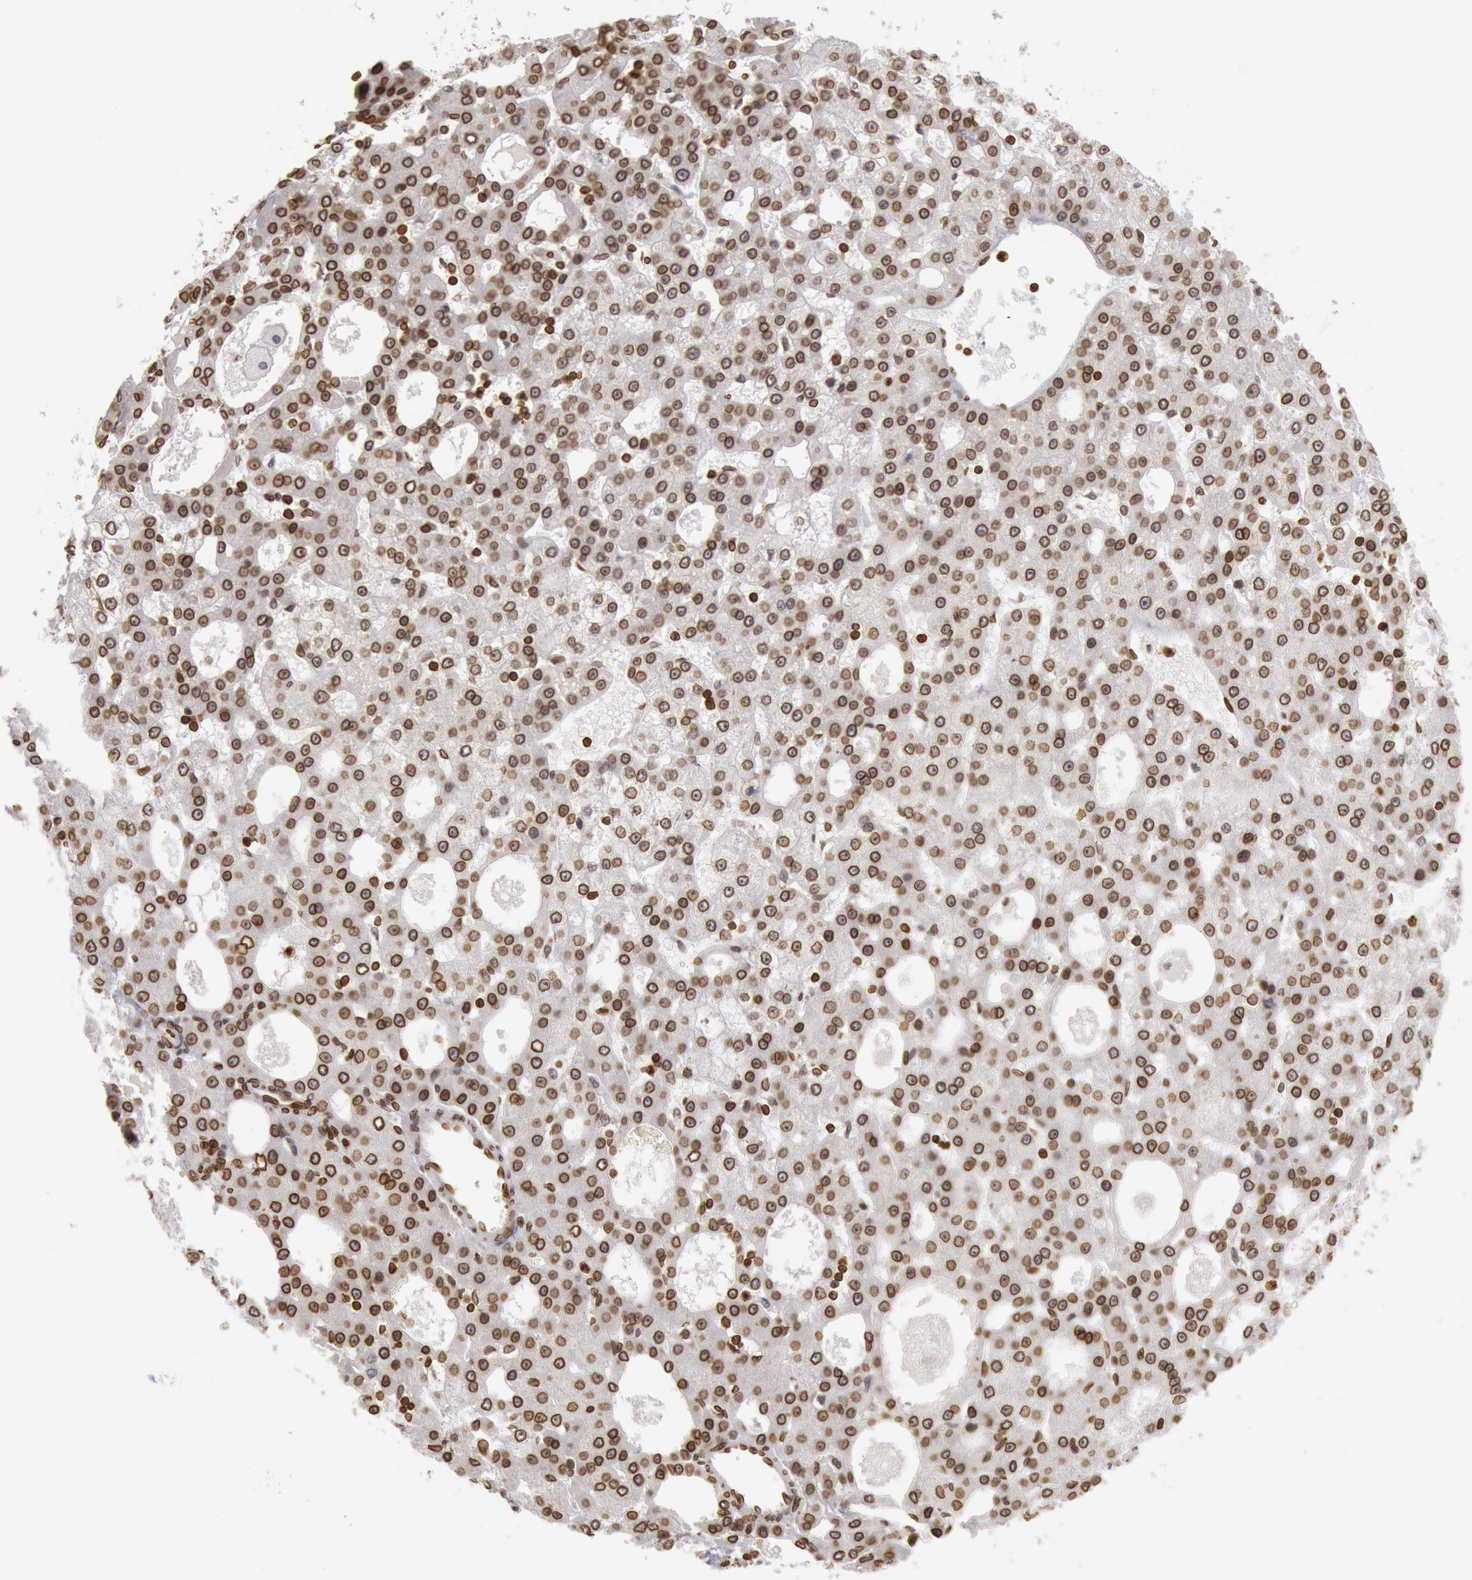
{"staining": {"intensity": "moderate", "quantity": ">75%", "location": "cytoplasmic/membranous,nuclear"}, "tissue": "liver cancer", "cell_type": "Tumor cells", "image_type": "cancer", "snomed": [{"axis": "morphology", "description": "Carcinoma, Hepatocellular, NOS"}, {"axis": "topography", "description": "Liver"}], "caption": "IHC photomicrograph of human liver cancer (hepatocellular carcinoma) stained for a protein (brown), which reveals medium levels of moderate cytoplasmic/membranous and nuclear positivity in about >75% of tumor cells.", "gene": "SUN2", "patient": {"sex": "male", "age": 47}}